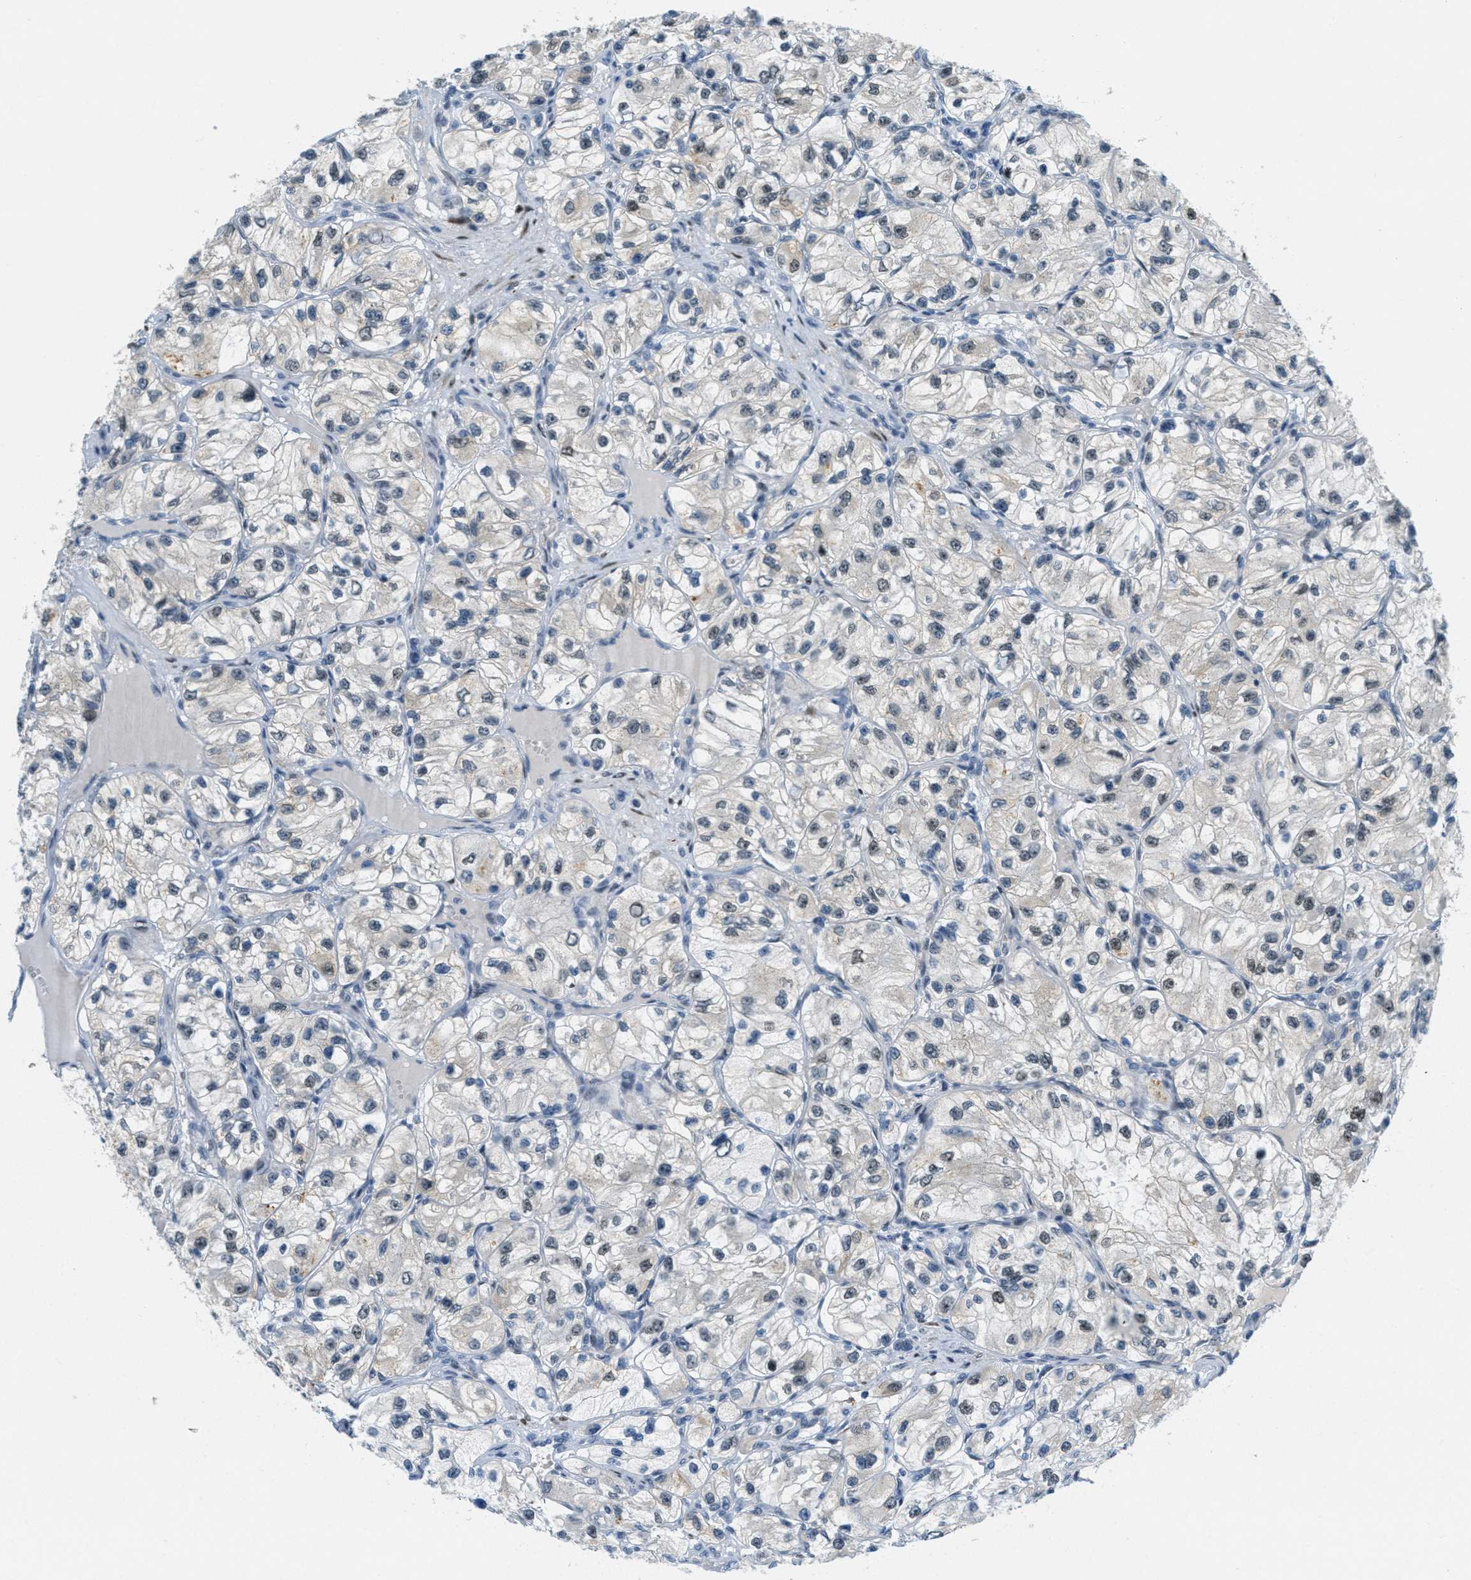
{"staining": {"intensity": "moderate", "quantity": "<25%", "location": "cytoplasmic/membranous"}, "tissue": "renal cancer", "cell_type": "Tumor cells", "image_type": "cancer", "snomed": [{"axis": "morphology", "description": "Adenocarcinoma, NOS"}, {"axis": "topography", "description": "Kidney"}], "caption": "There is low levels of moderate cytoplasmic/membranous expression in tumor cells of renal cancer, as demonstrated by immunohistochemical staining (brown color).", "gene": "ZDHHC23", "patient": {"sex": "female", "age": 57}}